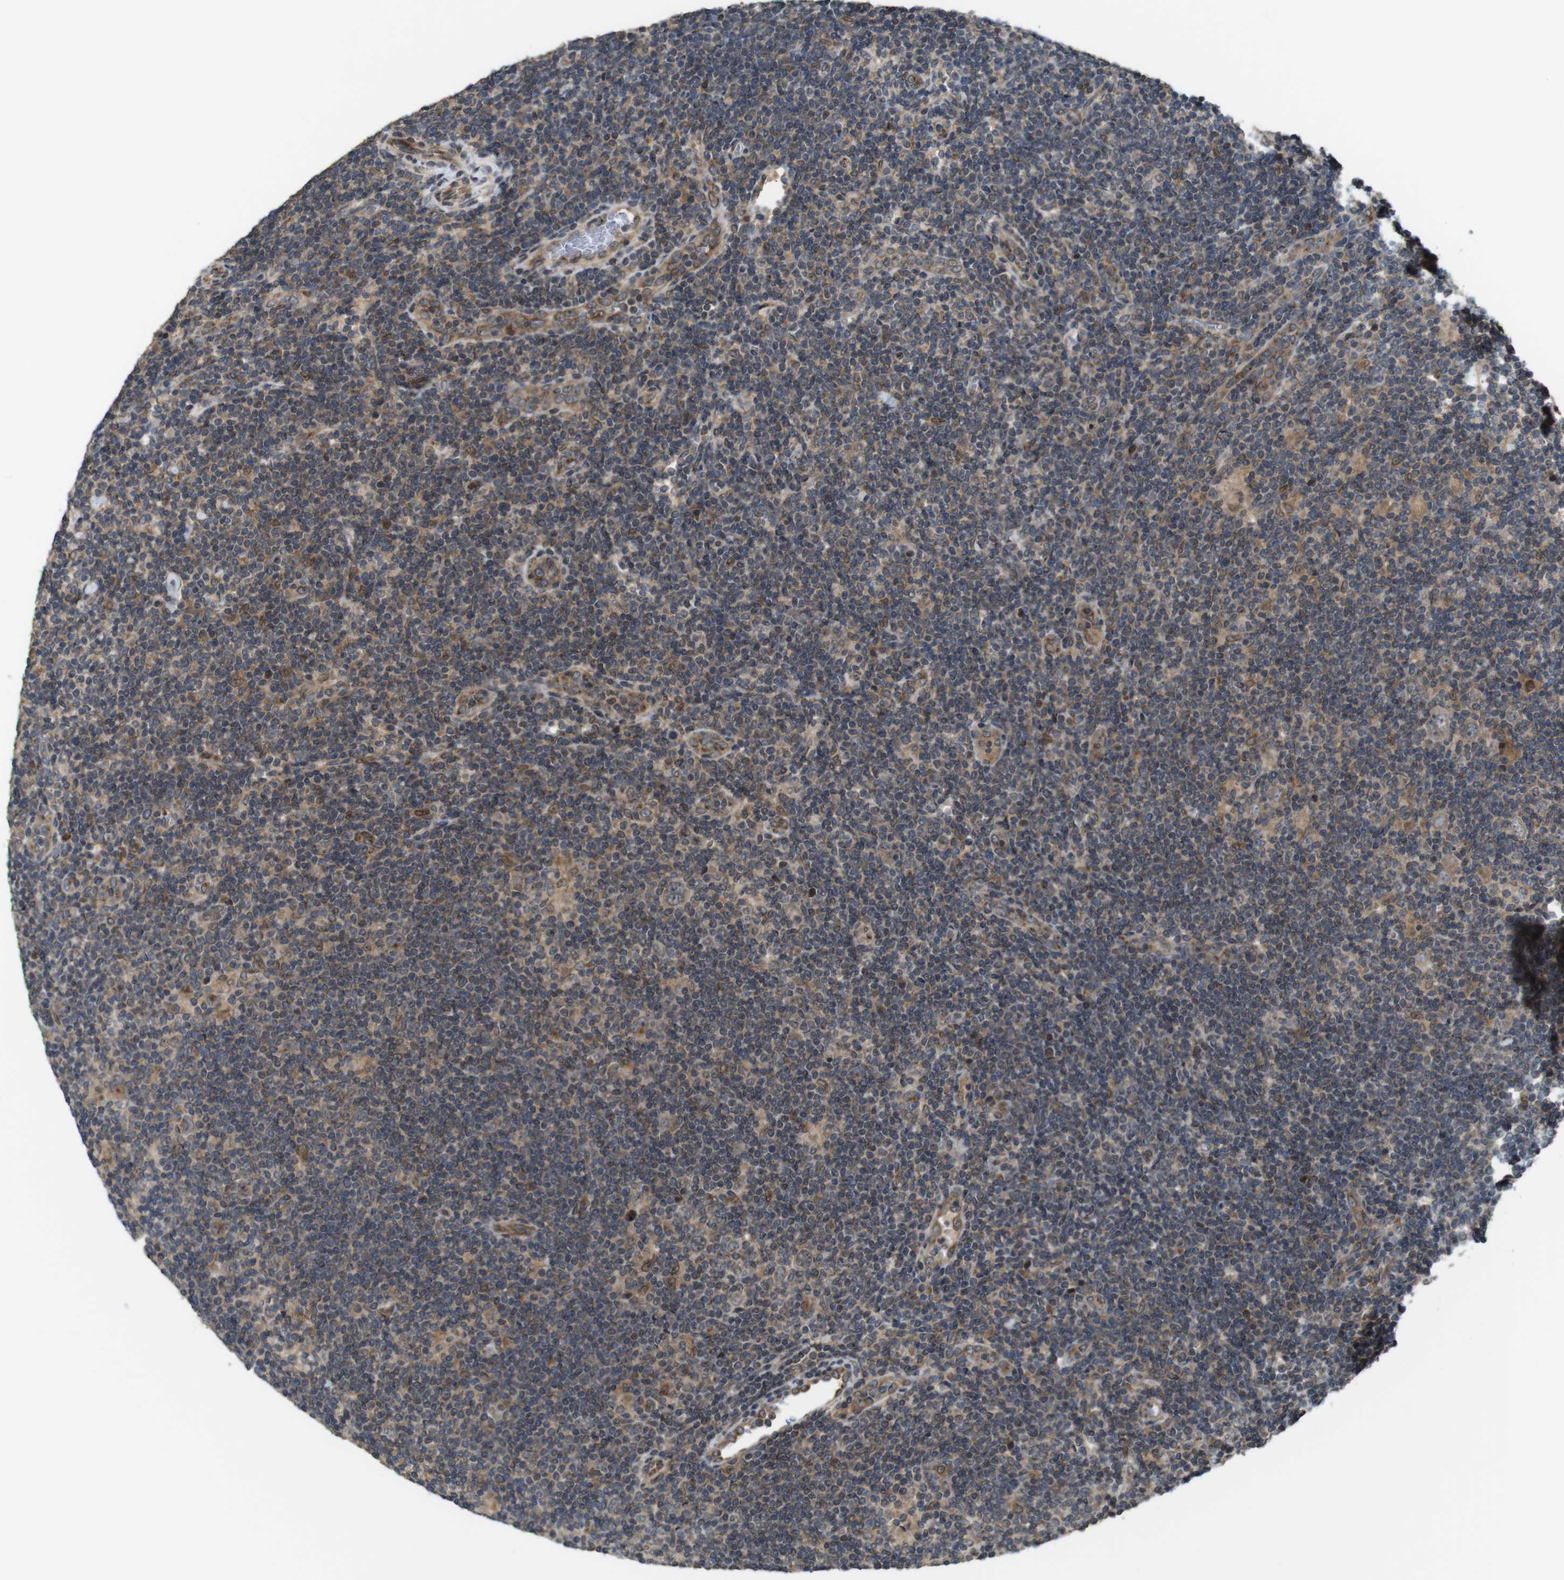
{"staining": {"intensity": "weak", "quantity": ">75%", "location": "cytoplasmic/membranous"}, "tissue": "lymphoma", "cell_type": "Tumor cells", "image_type": "cancer", "snomed": [{"axis": "morphology", "description": "Hodgkin's disease, NOS"}, {"axis": "topography", "description": "Lymph node"}], "caption": "Lymphoma stained for a protein exhibits weak cytoplasmic/membranous positivity in tumor cells.", "gene": "EFCAB14", "patient": {"sex": "female", "age": 57}}